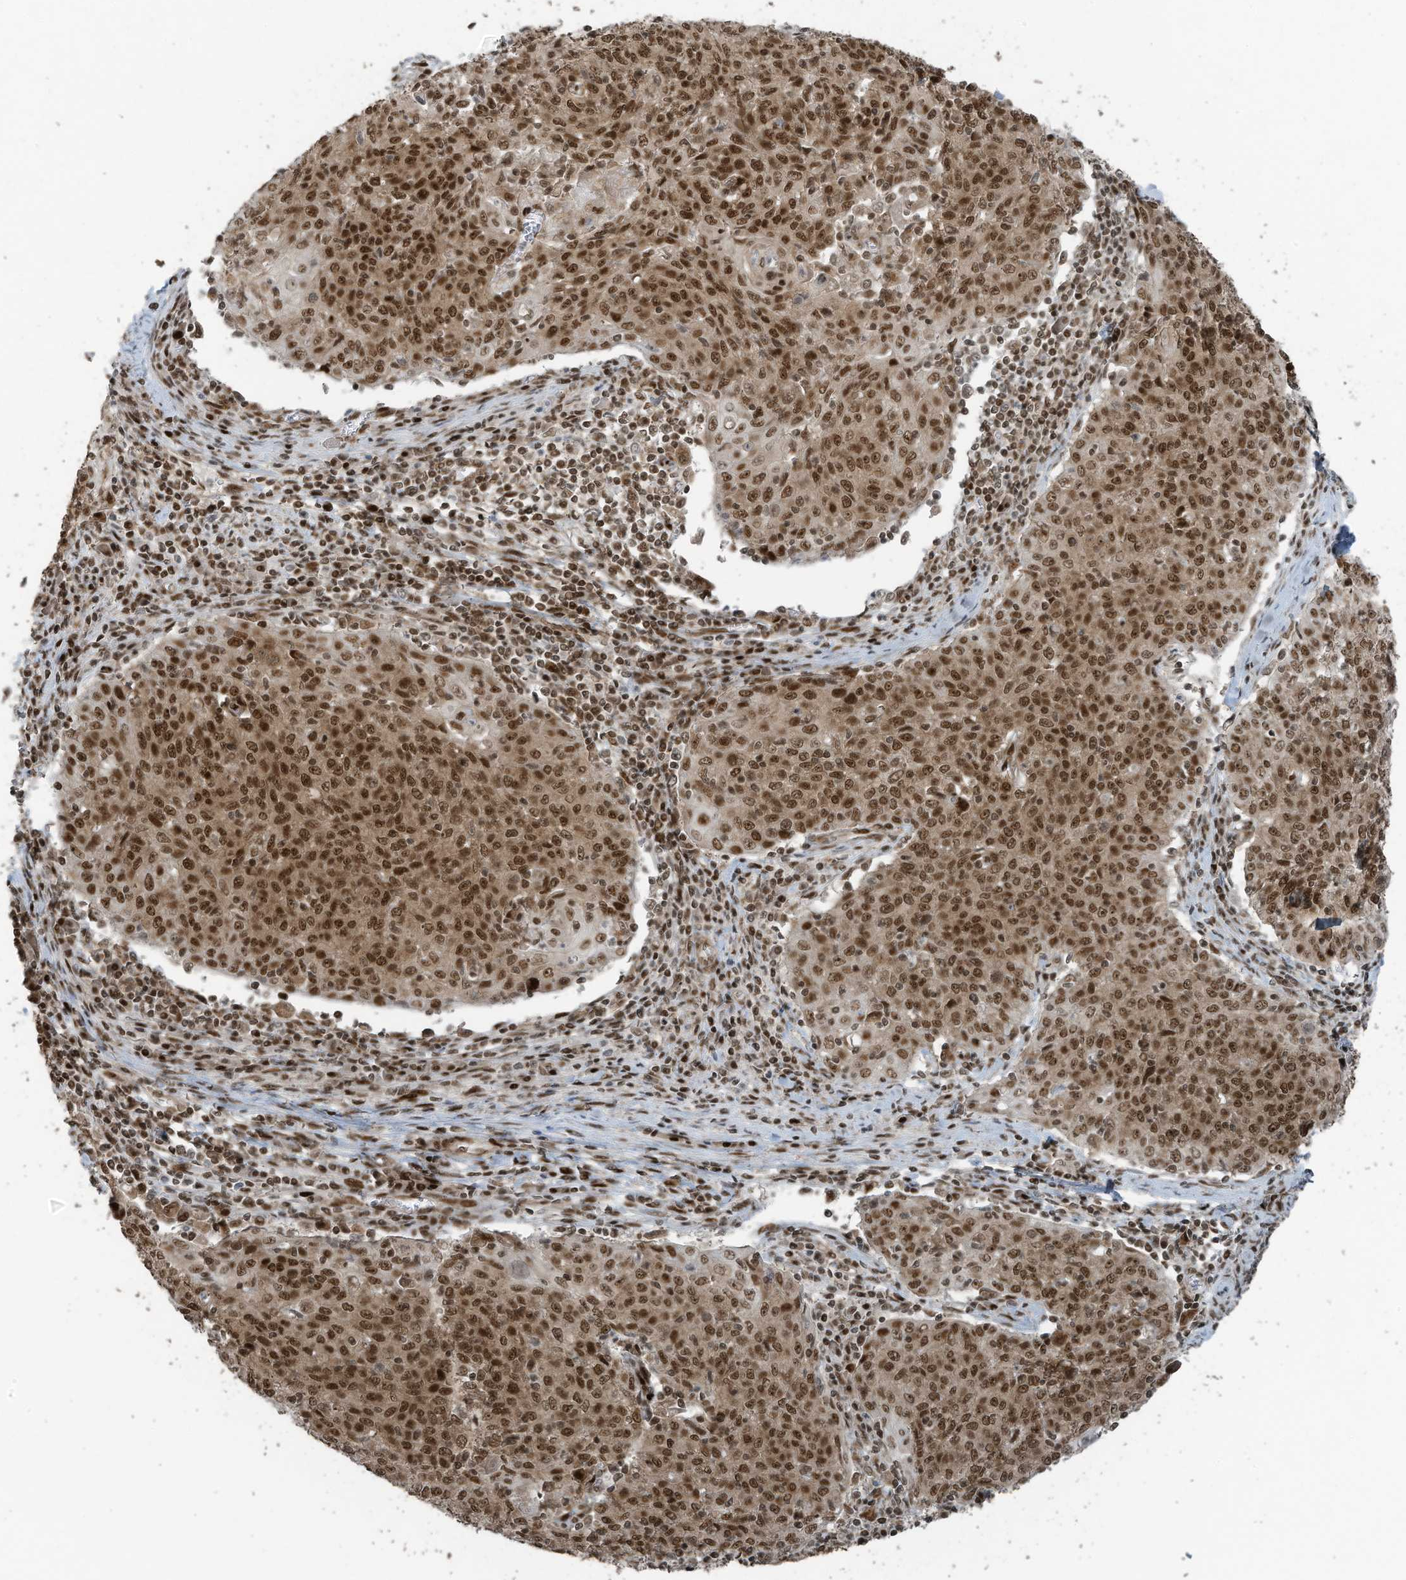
{"staining": {"intensity": "moderate", "quantity": ">75%", "location": "nuclear"}, "tissue": "cervical cancer", "cell_type": "Tumor cells", "image_type": "cancer", "snomed": [{"axis": "morphology", "description": "Squamous cell carcinoma, NOS"}, {"axis": "topography", "description": "Cervix"}], "caption": "Immunohistochemistry (IHC) (DAB (3,3'-diaminobenzidine)) staining of human squamous cell carcinoma (cervical) reveals moderate nuclear protein positivity in approximately >75% of tumor cells.", "gene": "PCNP", "patient": {"sex": "female", "age": 48}}